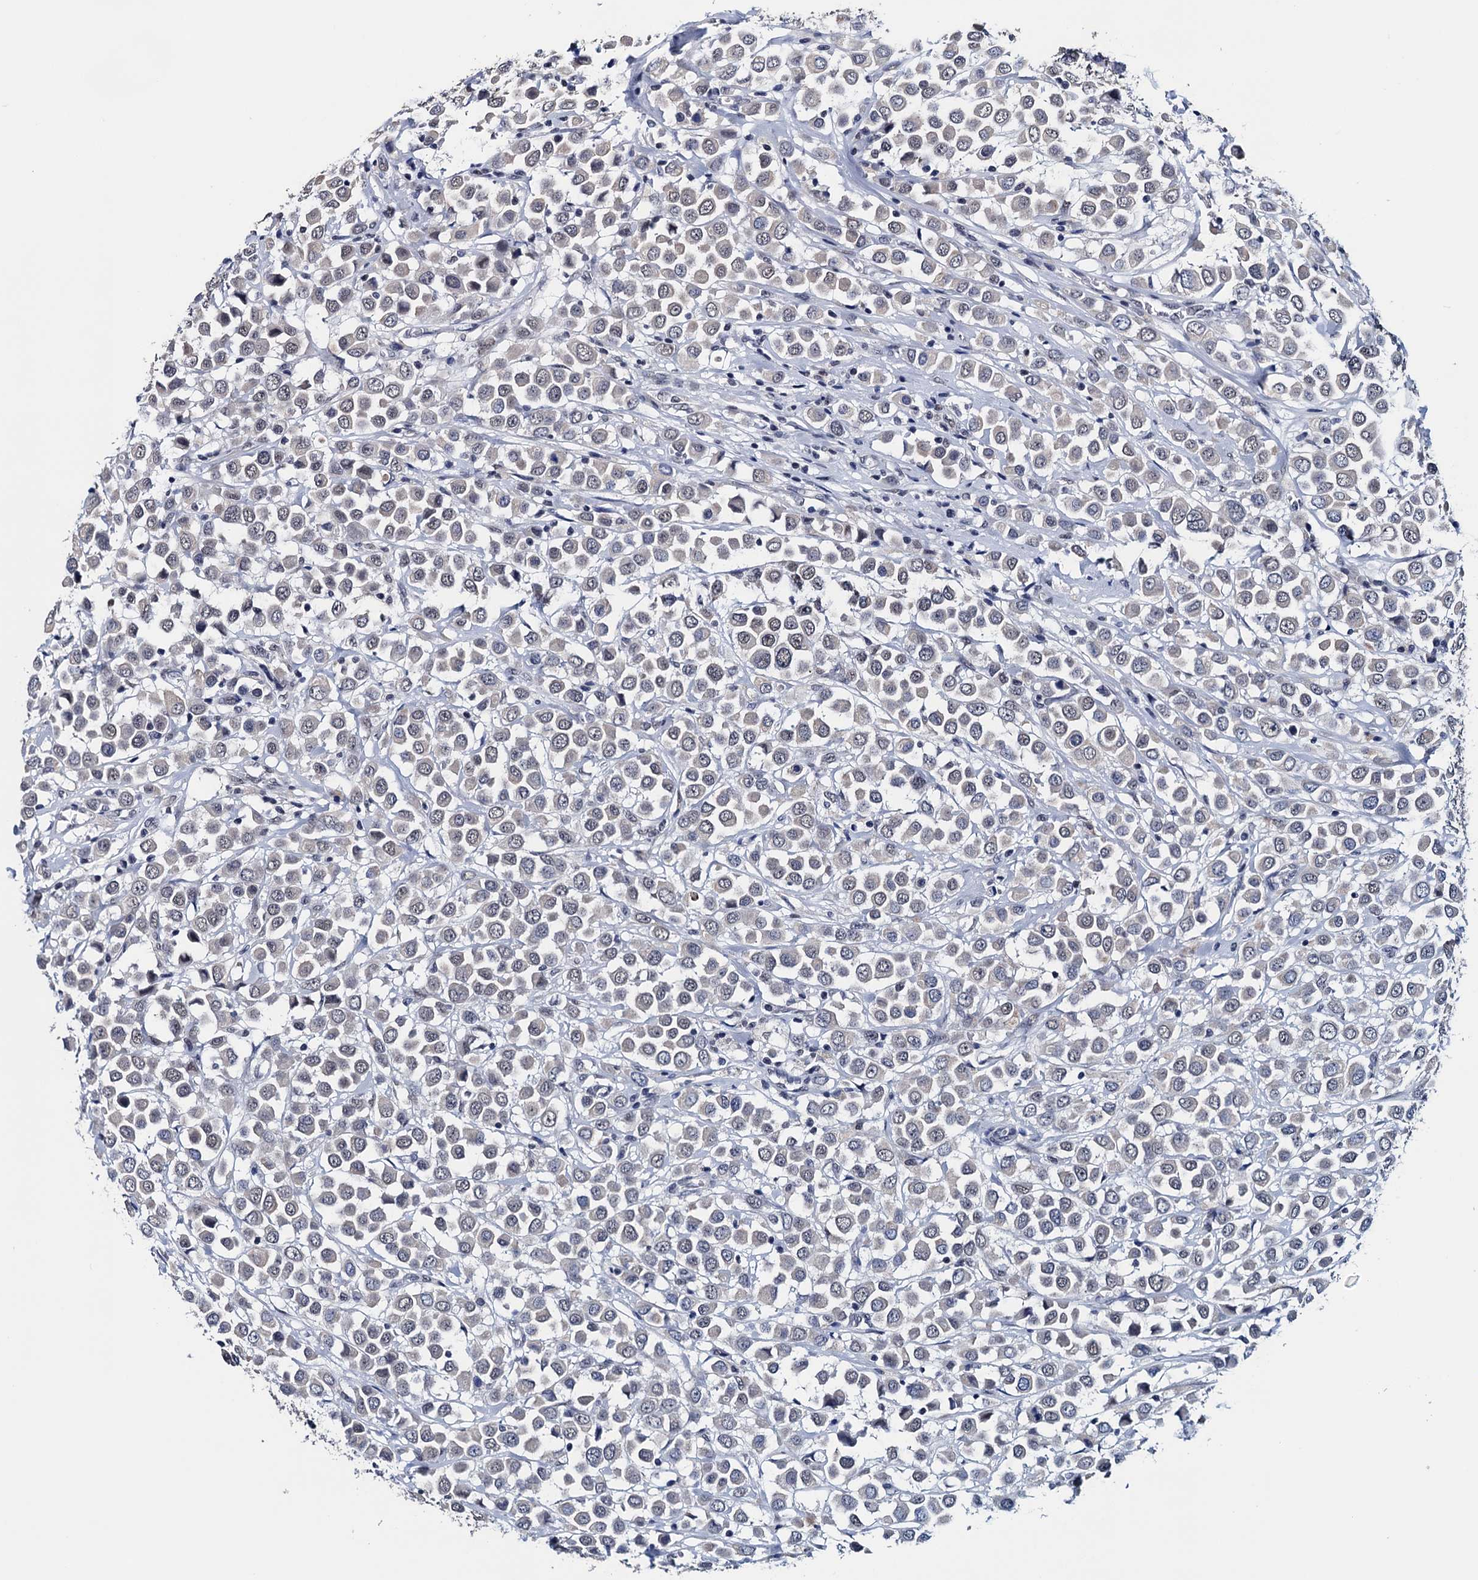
{"staining": {"intensity": "weak", "quantity": "<25%", "location": "nuclear"}, "tissue": "breast cancer", "cell_type": "Tumor cells", "image_type": "cancer", "snomed": [{"axis": "morphology", "description": "Duct carcinoma"}, {"axis": "topography", "description": "Breast"}], "caption": "High power microscopy micrograph of an IHC histopathology image of breast cancer (infiltrating ductal carcinoma), revealing no significant positivity in tumor cells.", "gene": "FNBP4", "patient": {"sex": "female", "age": 61}}